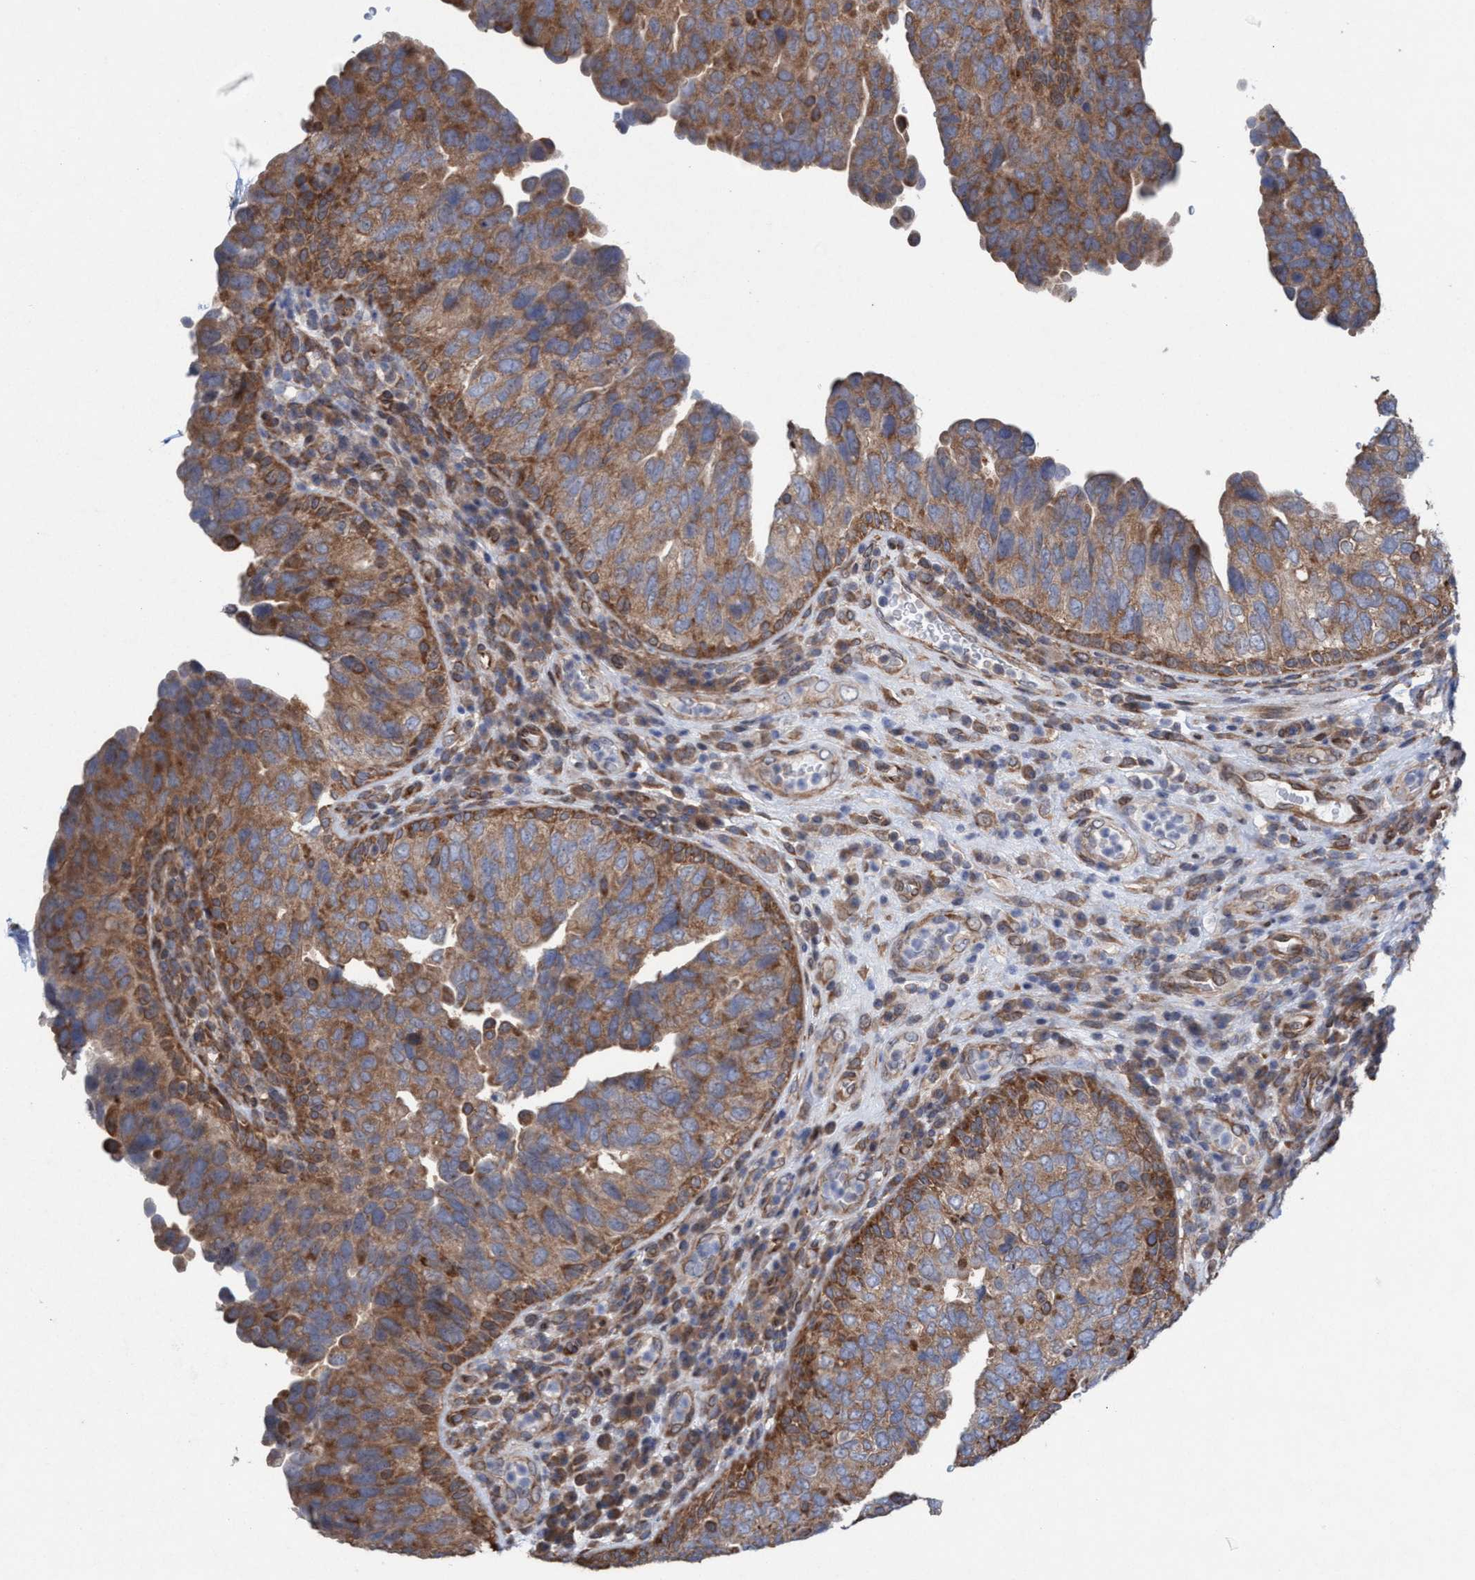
{"staining": {"intensity": "moderate", "quantity": ">75%", "location": "cytoplasmic/membranous"}, "tissue": "urothelial cancer", "cell_type": "Tumor cells", "image_type": "cancer", "snomed": [{"axis": "morphology", "description": "Urothelial carcinoma, High grade"}, {"axis": "topography", "description": "Urinary bladder"}], "caption": "Urothelial cancer stained with DAB immunohistochemistry (IHC) demonstrates medium levels of moderate cytoplasmic/membranous staining in about >75% of tumor cells.", "gene": "METAP2", "patient": {"sex": "female", "age": 82}}